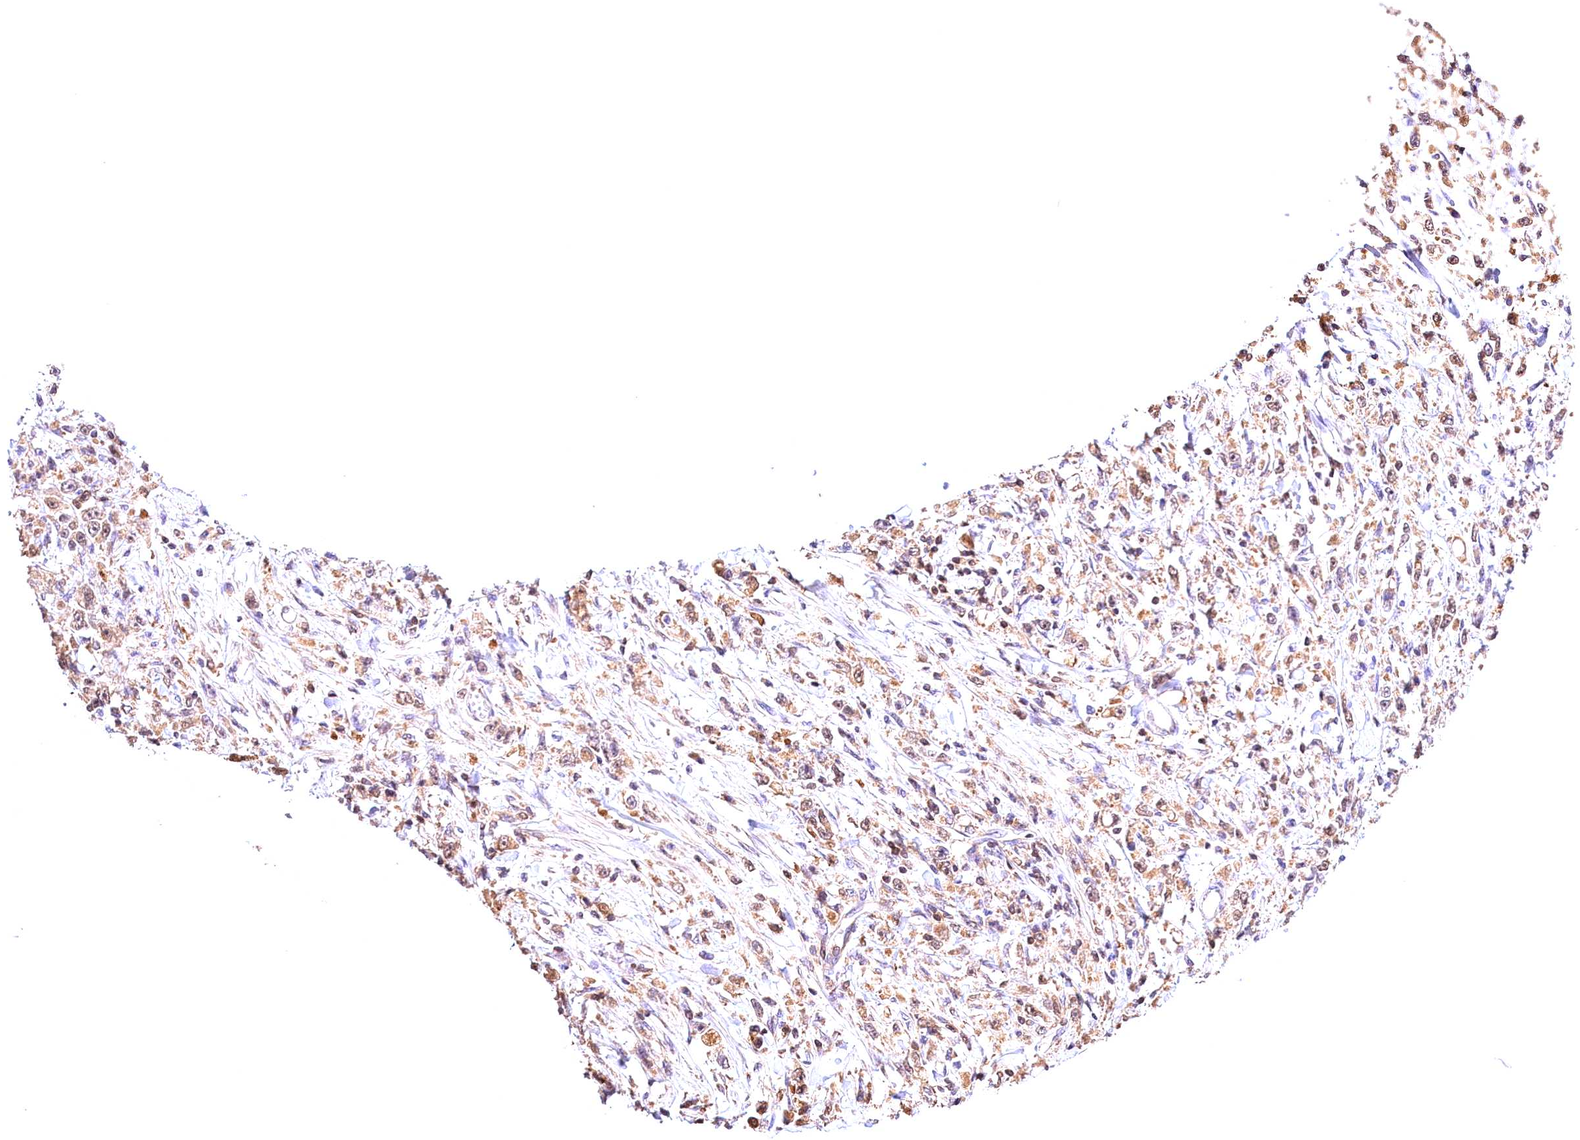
{"staining": {"intensity": "moderate", "quantity": ">75%", "location": "cytoplasmic/membranous"}, "tissue": "stomach cancer", "cell_type": "Tumor cells", "image_type": "cancer", "snomed": [{"axis": "morphology", "description": "Adenocarcinoma, NOS"}, {"axis": "topography", "description": "Stomach"}], "caption": "Protein staining of stomach cancer tissue reveals moderate cytoplasmic/membranous expression in about >75% of tumor cells.", "gene": "KPTN", "patient": {"sex": "female", "age": 59}}